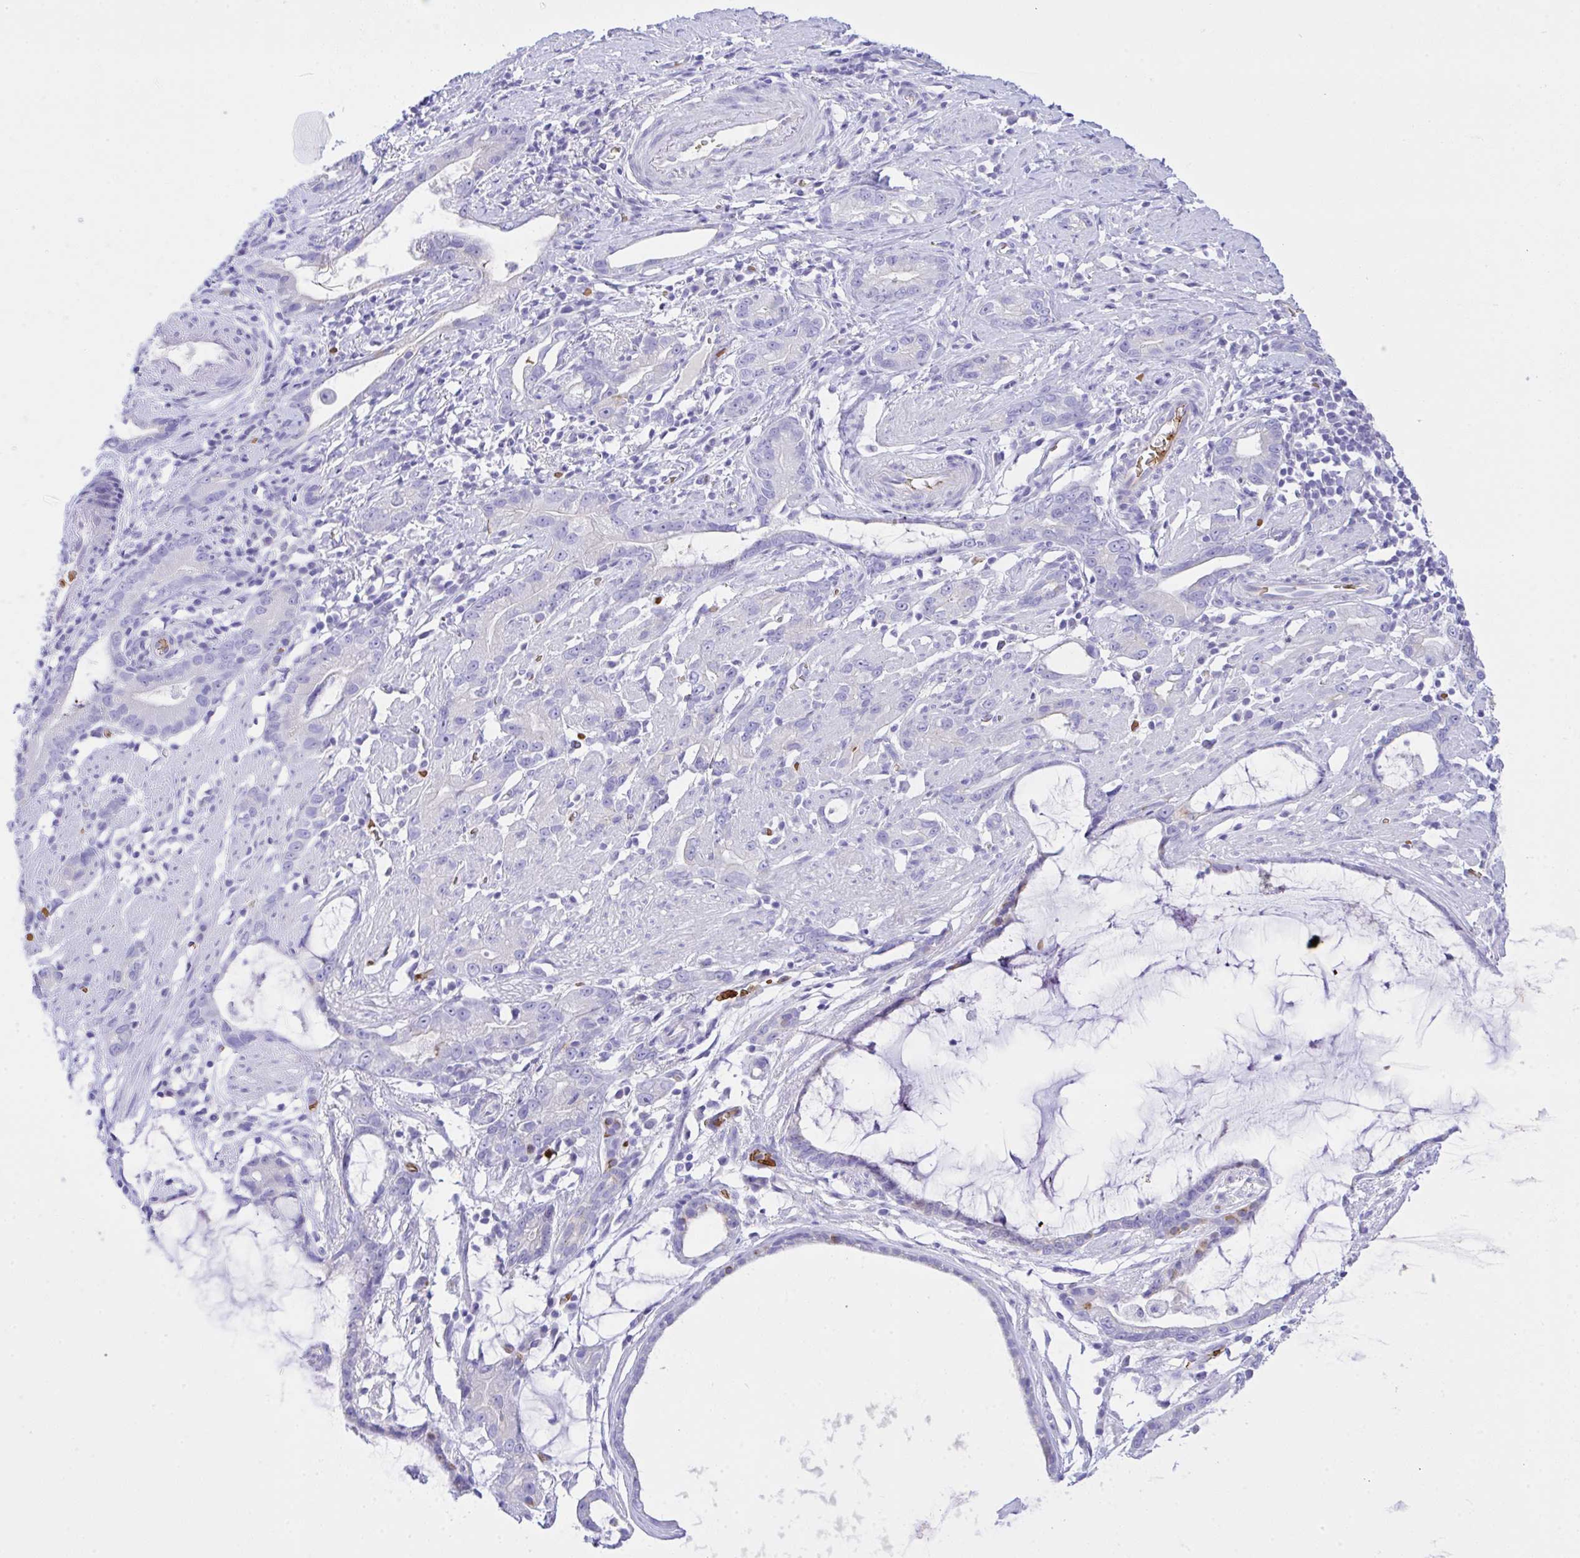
{"staining": {"intensity": "negative", "quantity": "none", "location": "none"}, "tissue": "stomach cancer", "cell_type": "Tumor cells", "image_type": "cancer", "snomed": [{"axis": "morphology", "description": "Adenocarcinoma, NOS"}, {"axis": "topography", "description": "Stomach"}], "caption": "Stomach adenocarcinoma was stained to show a protein in brown. There is no significant staining in tumor cells.", "gene": "ZNF221", "patient": {"sex": "male", "age": 55}}